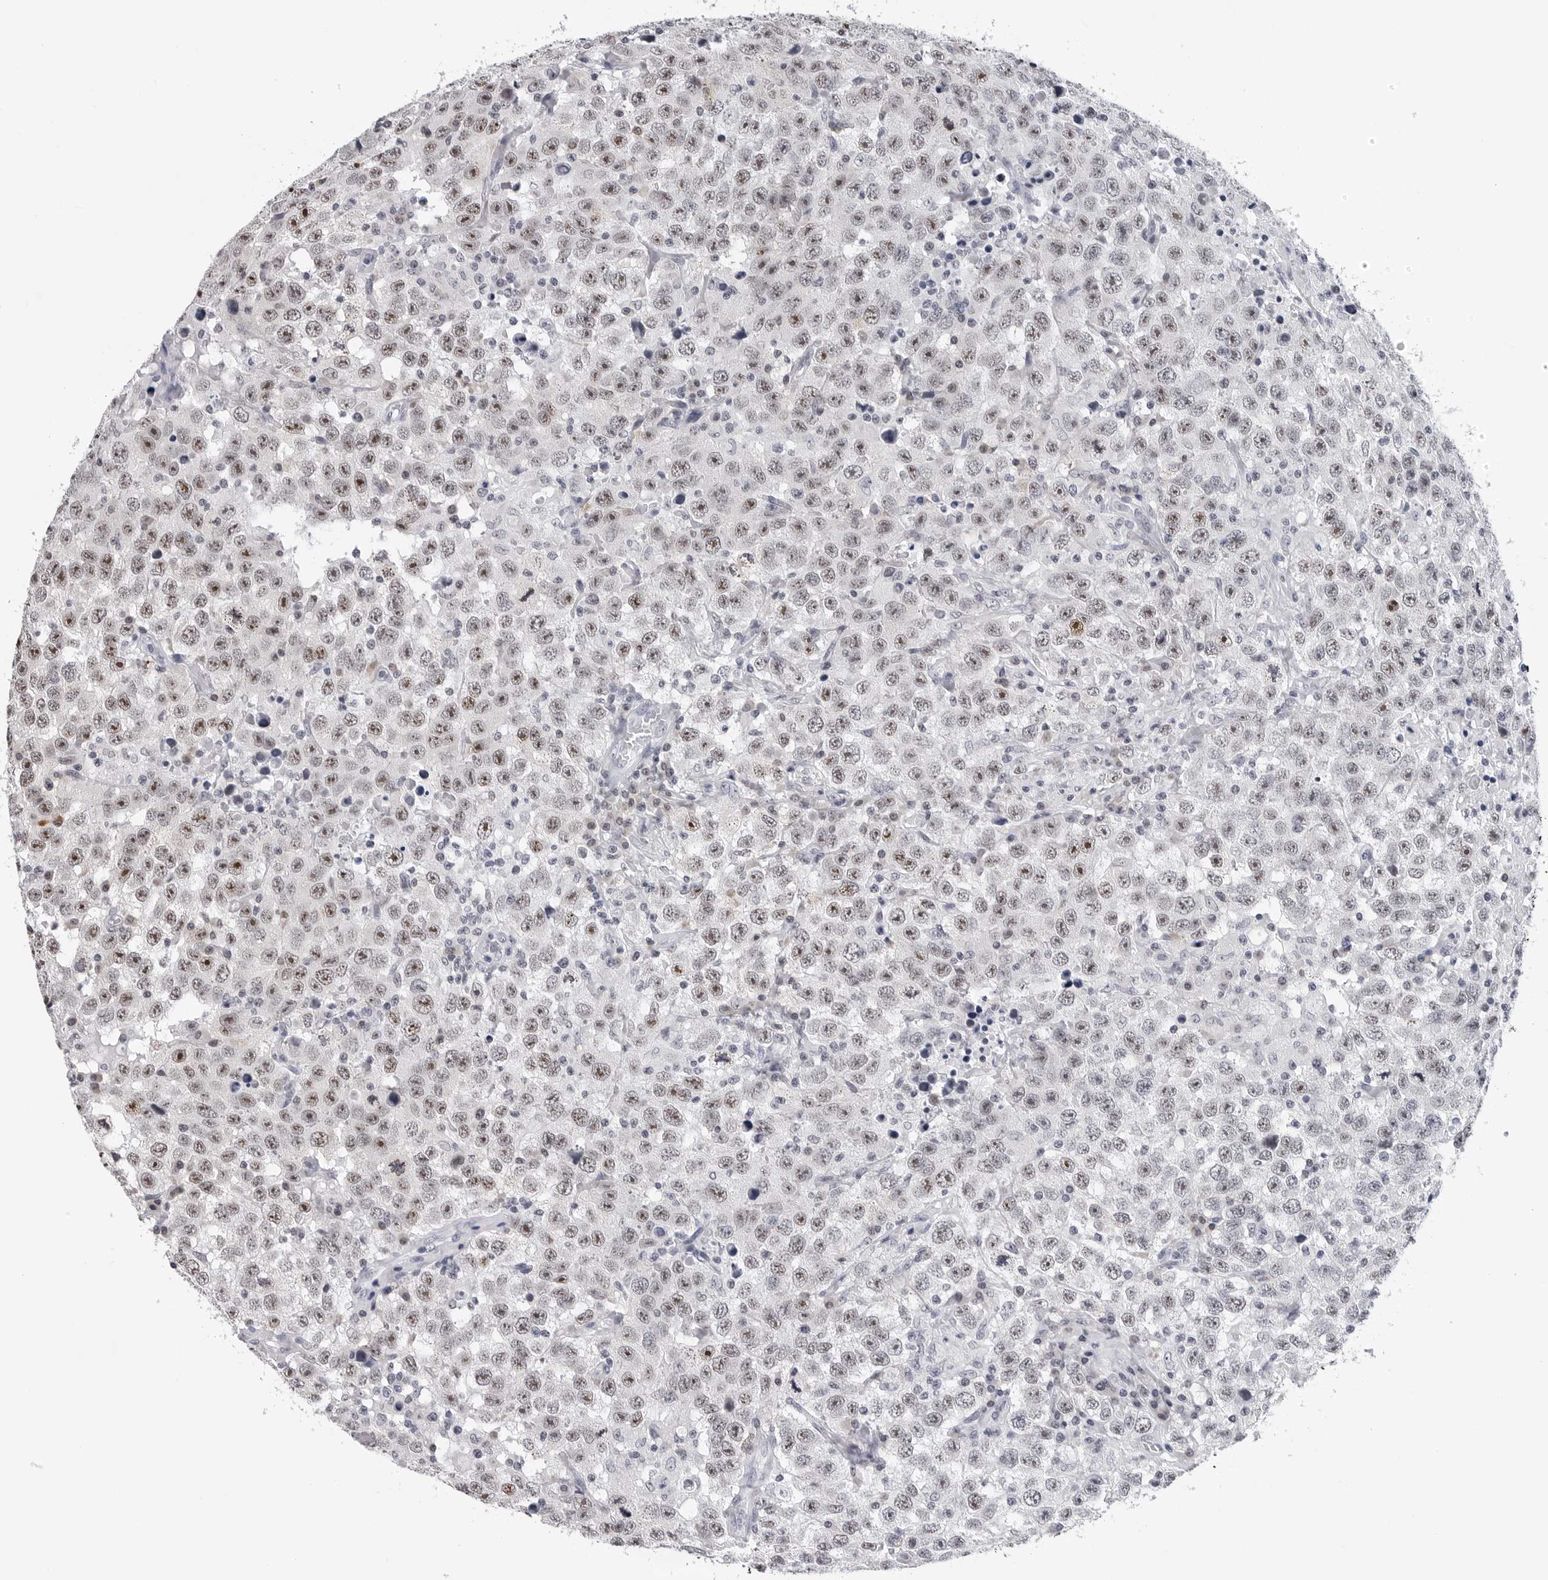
{"staining": {"intensity": "strong", "quantity": ">75%", "location": "nuclear"}, "tissue": "testis cancer", "cell_type": "Tumor cells", "image_type": "cancer", "snomed": [{"axis": "morphology", "description": "Seminoma, NOS"}, {"axis": "topography", "description": "Testis"}], "caption": "Immunohistochemical staining of human seminoma (testis) reveals high levels of strong nuclear positivity in approximately >75% of tumor cells. (DAB (3,3'-diaminobenzidine) IHC with brightfield microscopy, high magnification).", "gene": "GNL2", "patient": {"sex": "male", "age": 41}}